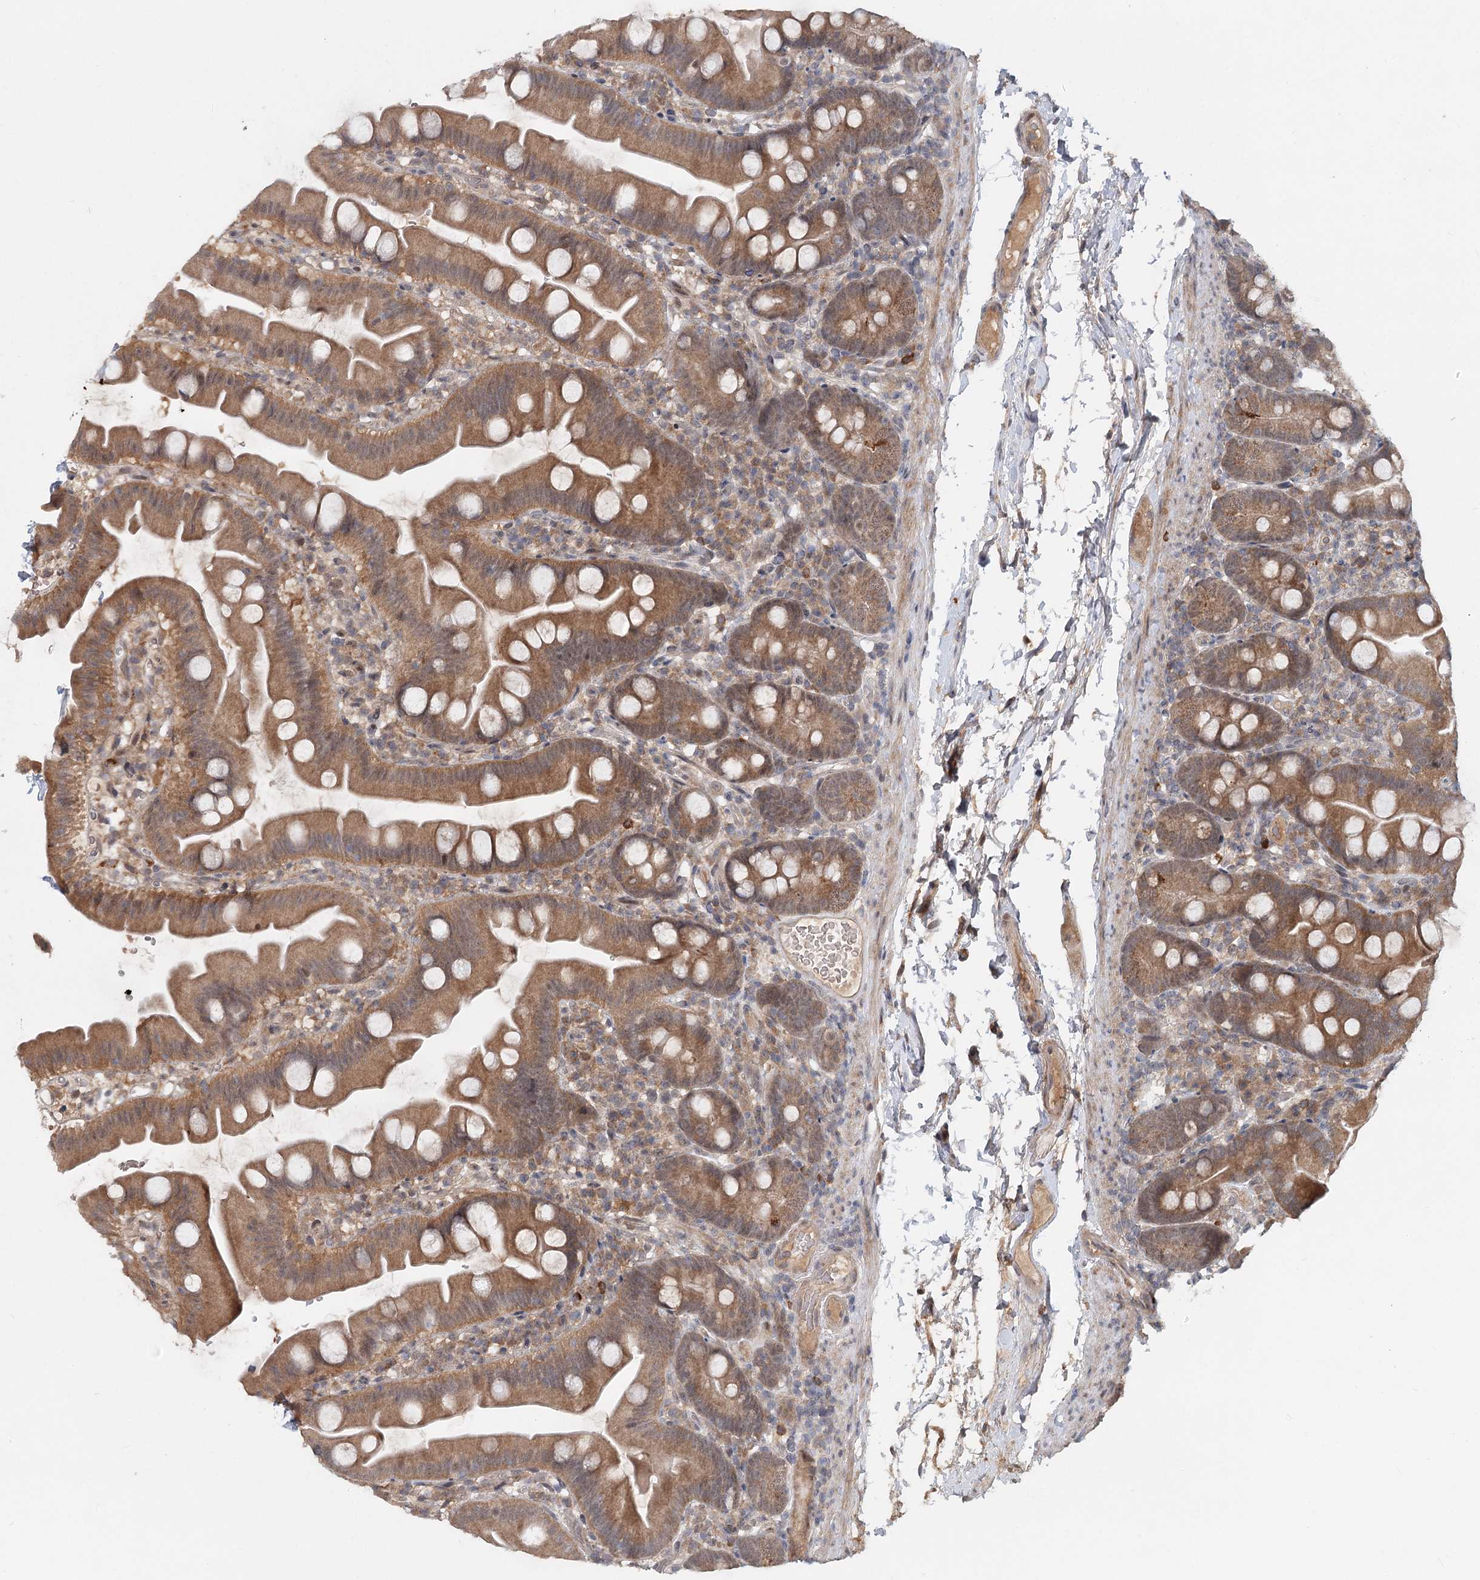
{"staining": {"intensity": "moderate", "quantity": "25%-75%", "location": "cytoplasmic/membranous"}, "tissue": "small intestine", "cell_type": "Glandular cells", "image_type": "normal", "snomed": [{"axis": "morphology", "description": "Normal tissue, NOS"}, {"axis": "topography", "description": "Small intestine"}], "caption": "Glandular cells show moderate cytoplasmic/membranous positivity in approximately 25%-75% of cells in normal small intestine. The staining was performed using DAB (3,3'-diaminobenzidine), with brown indicating positive protein expression. Nuclei are stained blue with hematoxylin.", "gene": "AP3B1", "patient": {"sex": "female", "age": 68}}